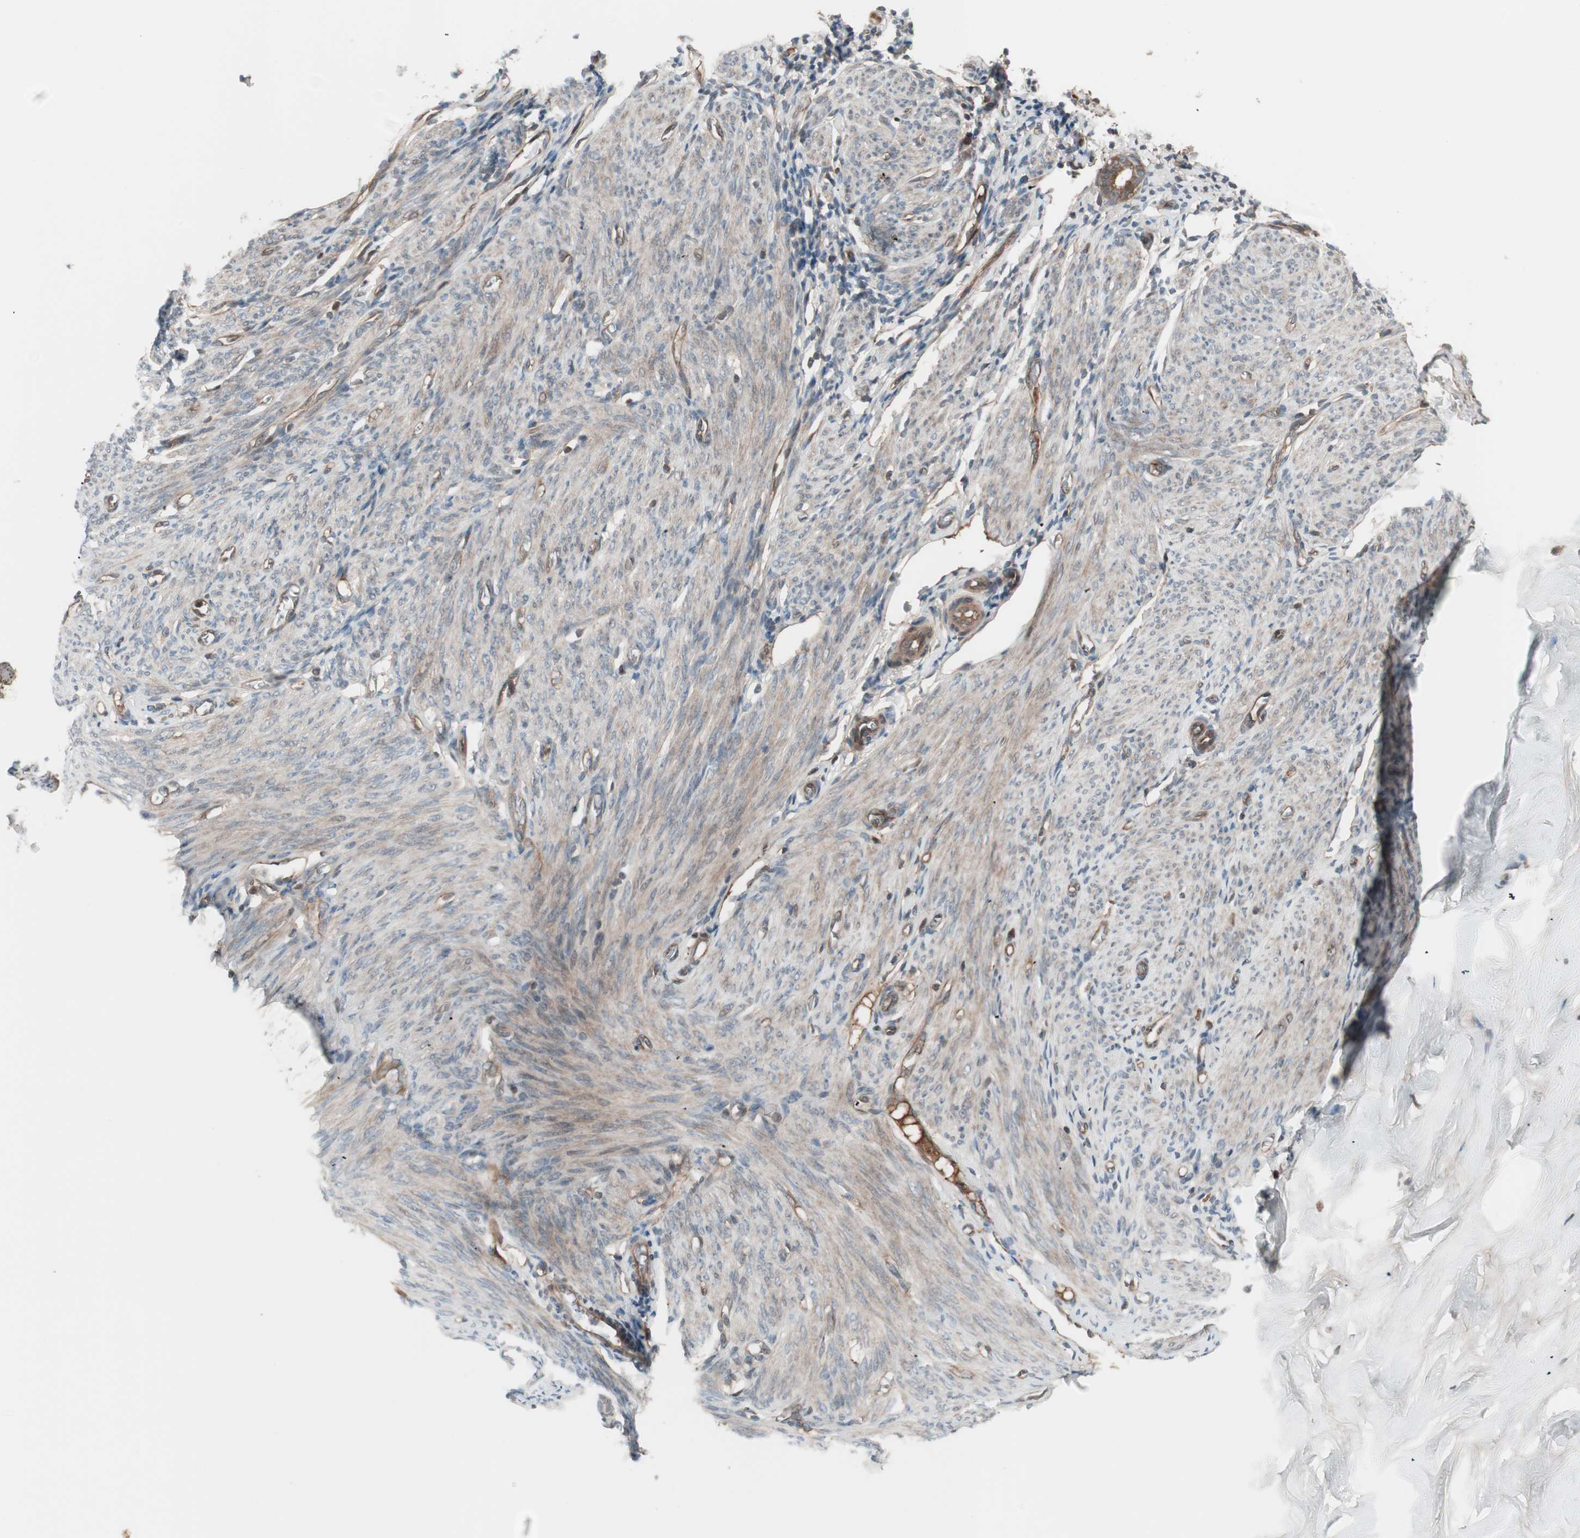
{"staining": {"intensity": "weak", "quantity": "25%-75%", "location": "cytoplasmic/membranous"}, "tissue": "endometrium", "cell_type": "Cells in endometrial stroma", "image_type": "normal", "snomed": [{"axis": "morphology", "description": "Normal tissue, NOS"}, {"axis": "topography", "description": "Endometrium"}], "caption": "Immunohistochemistry (IHC) histopathology image of normal endometrium: endometrium stained using immunohistochemistry (IHC) demonstrates low levels of weak protein expression localized specifically in the cytoplasmic/membranous of cells in endometrial stroma, appearing as a cytoplasmic/membranous brown color.", "gene": "TFPI", "patient": {"sex": "female", "age": 61}}